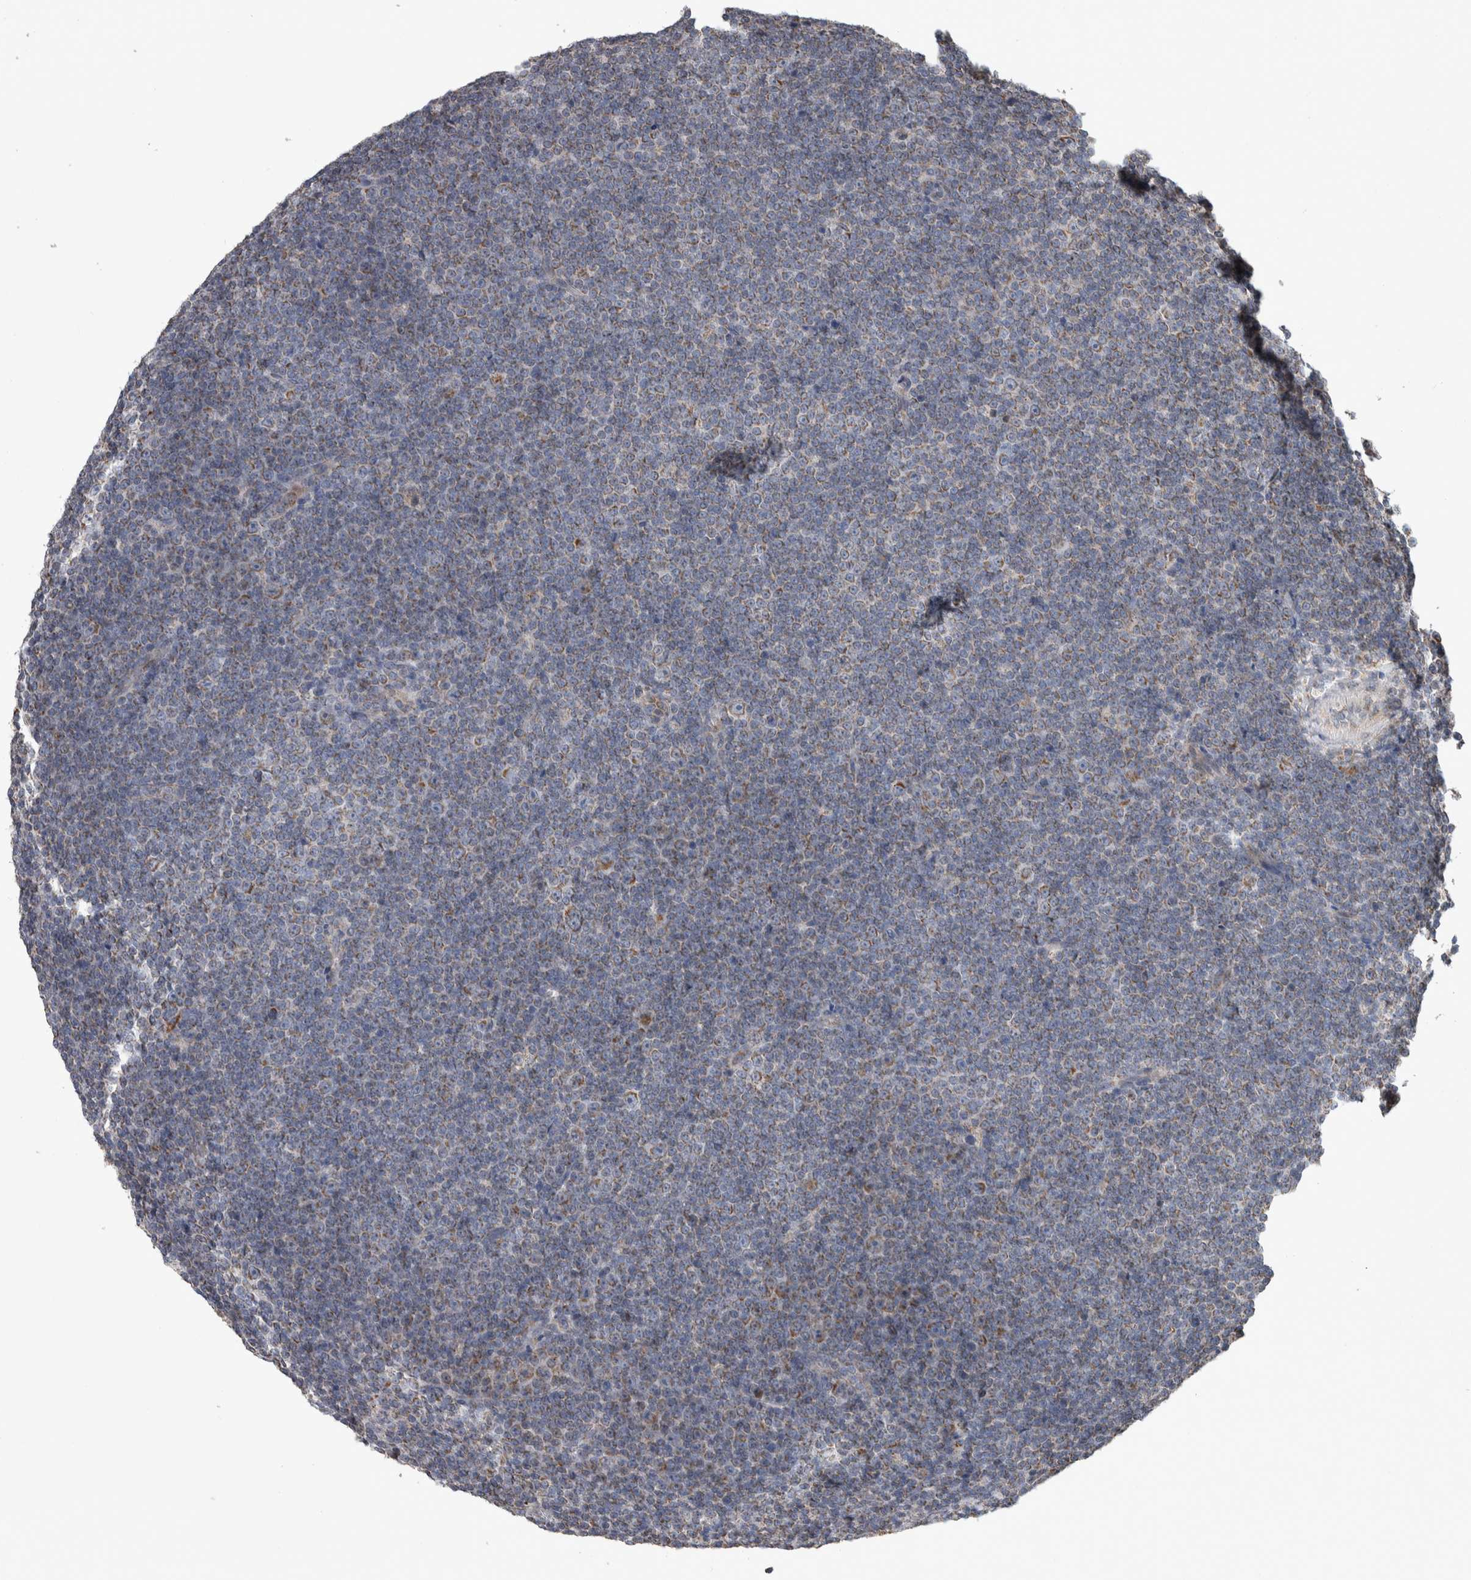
{"staining": {"intensity": "weak", "quantity": ">75%", "location": "cytoplasmic/membranous"}, "tissue": "lymphoma", "cell_type": "Tumor cells", "image_type": "cancer", "snomed": [{"axis": "morphology", "description": "Malignant lymphoma, non-Hodgkin's type, Low grade"}, {"axis": "topography", "description": "Lymph node"}], "caption": "A high-resolution image shows IHC staining of low-grade malignant lymphoma, non-Hodgkin's type, which shows weak cytoplasmic/membranous positivity in approximately >75% of tumor cells.", "gene": "SCO1", "patient": {"sex": "female", "age": 67}}